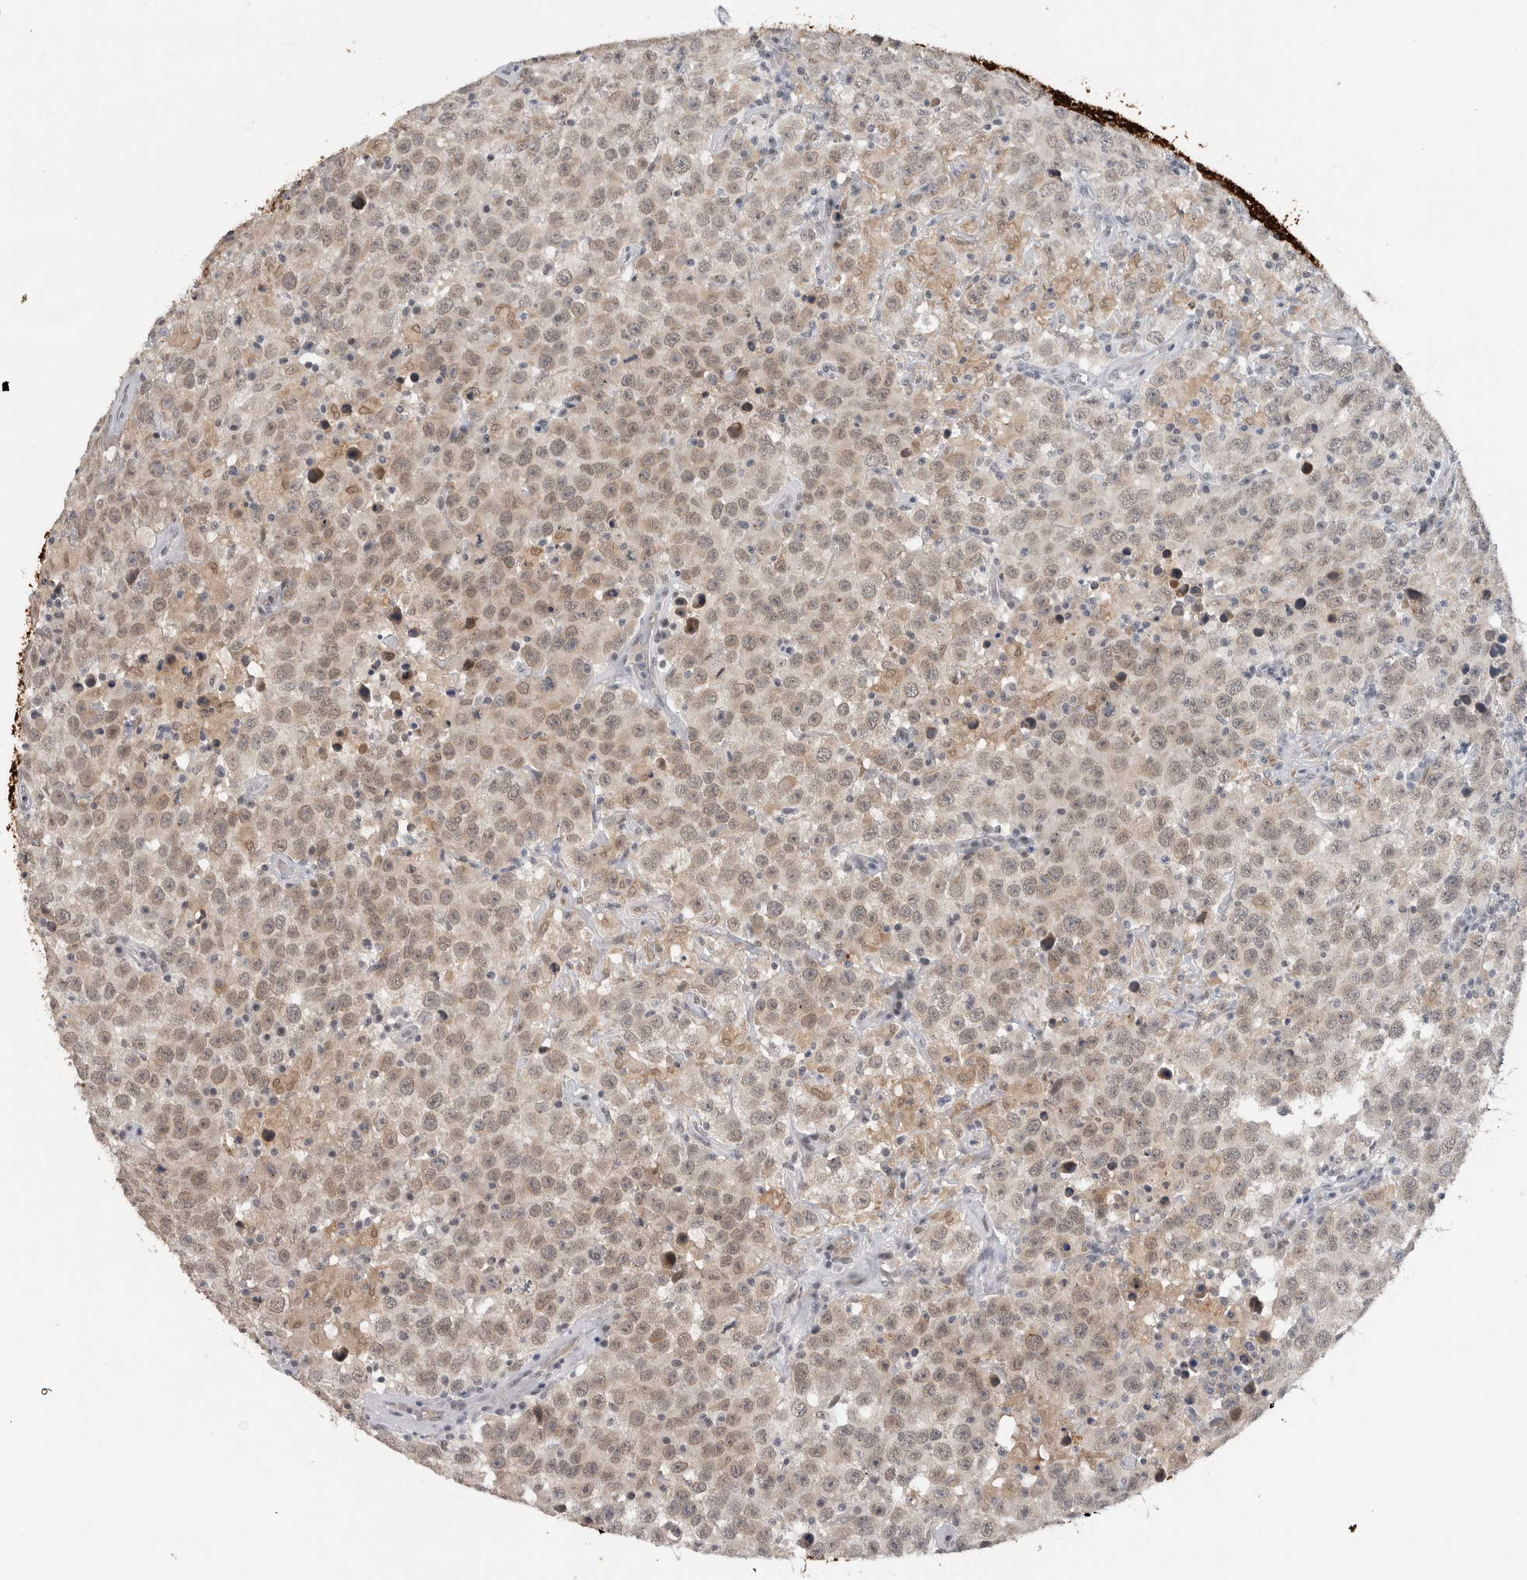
{"staining": {"intensity": "weak", "quantity": "25%-75%", "location": "cytoplasmic/membranous,nuclear"}, "tissue": "testis cancer", "cell_type": "Tumor cells", "image_type": "cancer", "snomed": [{"axis": "morphology", "description": "Seminoma, NOS"}, {"axis": "topography", "description": "Testis"}], "caption": "Immunohistochemistry image of testis seminoma stained for a protein (brown), which exhibits low levels of weak cytoplasmic/membranous and nuclear positivity in about 25%-75% of tumor cells.", "gene": "PRXL2A", "patient": {"sex": "male", "age": 41}}